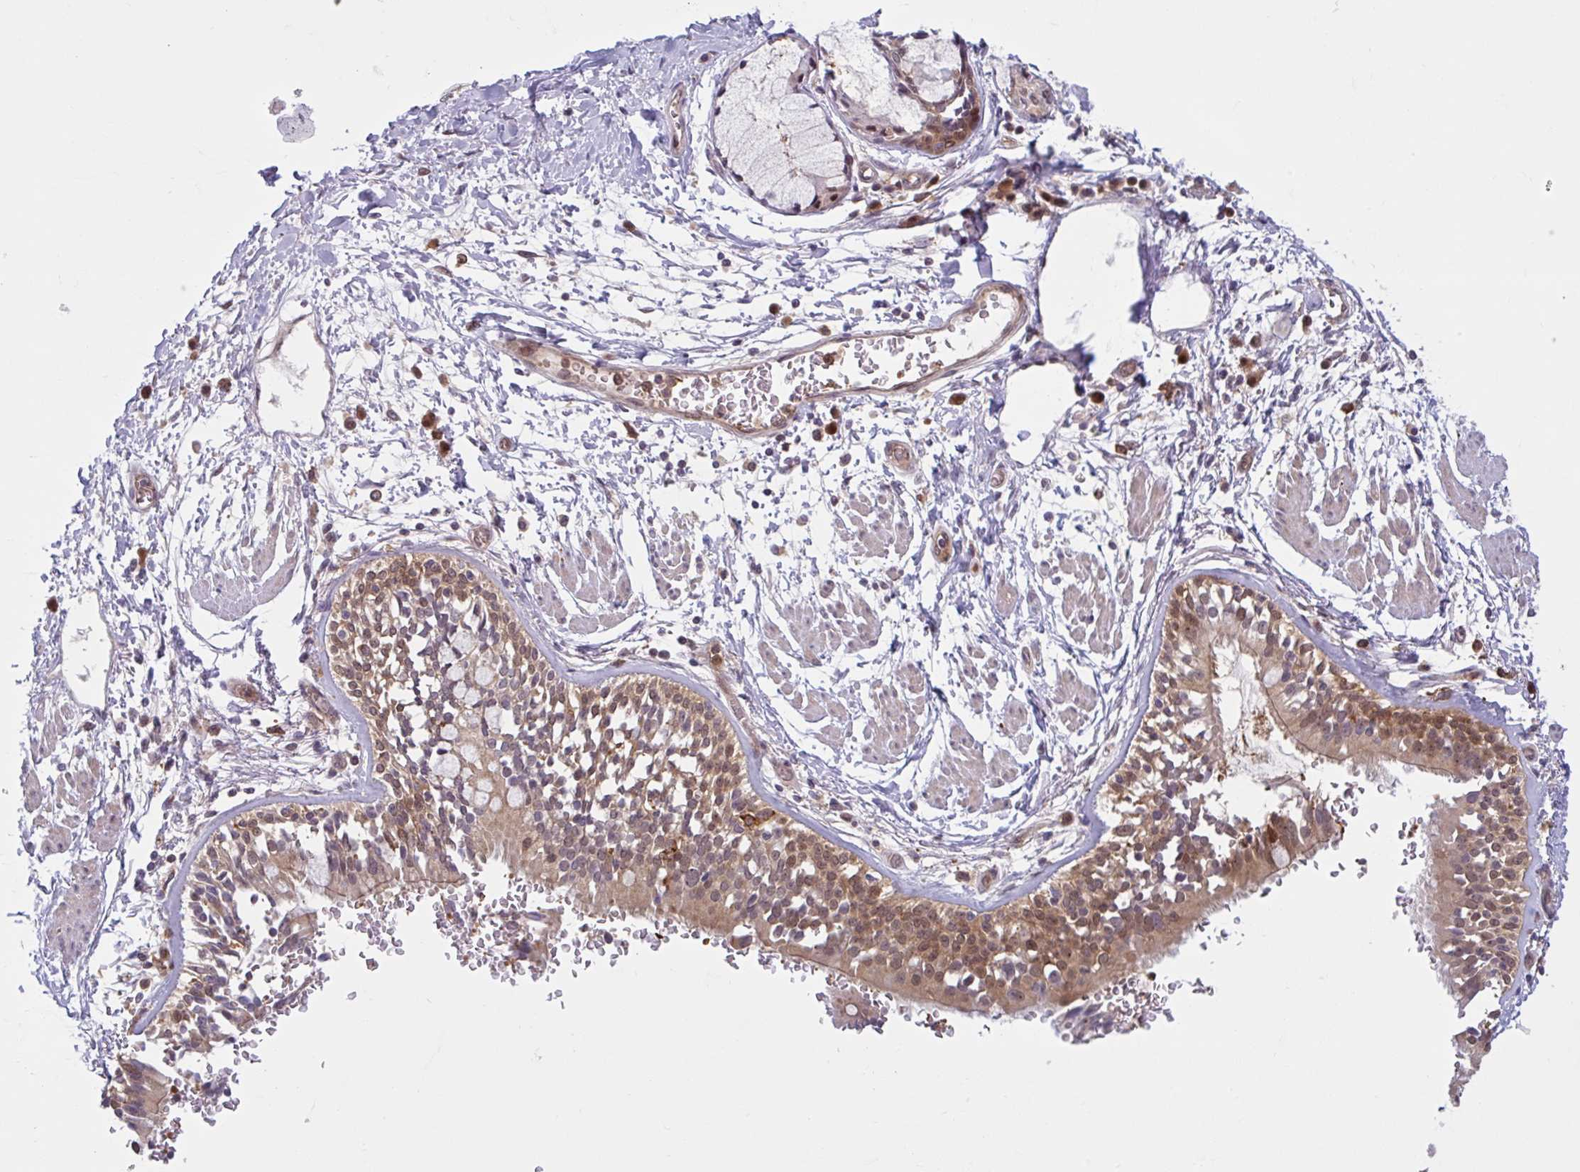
{"staining": {"intensity": "negative", "quantity": "none", "location": "none"}, "tissue": "adipose tissue", "cell_type": "Adipocytes", "image_type": "normal", "snomed": [{"axis": "morphology", "description": "Normal tissue, NOS"}, {"axis": "morphology", "description": "Degeneration, NOS"}, {"axis": "topography", "description": "Cartilage tissue"}, {"axis": "topography", "description": "Lung"}], "caption": "High power microscopy micrograph of an immunohistochemistry histopathology image of unremarkable adipose tissue, revealing no significant positivity in adipocytes.", "gene": "HMBS", "patient": {"sex": "female", "age": 61}}